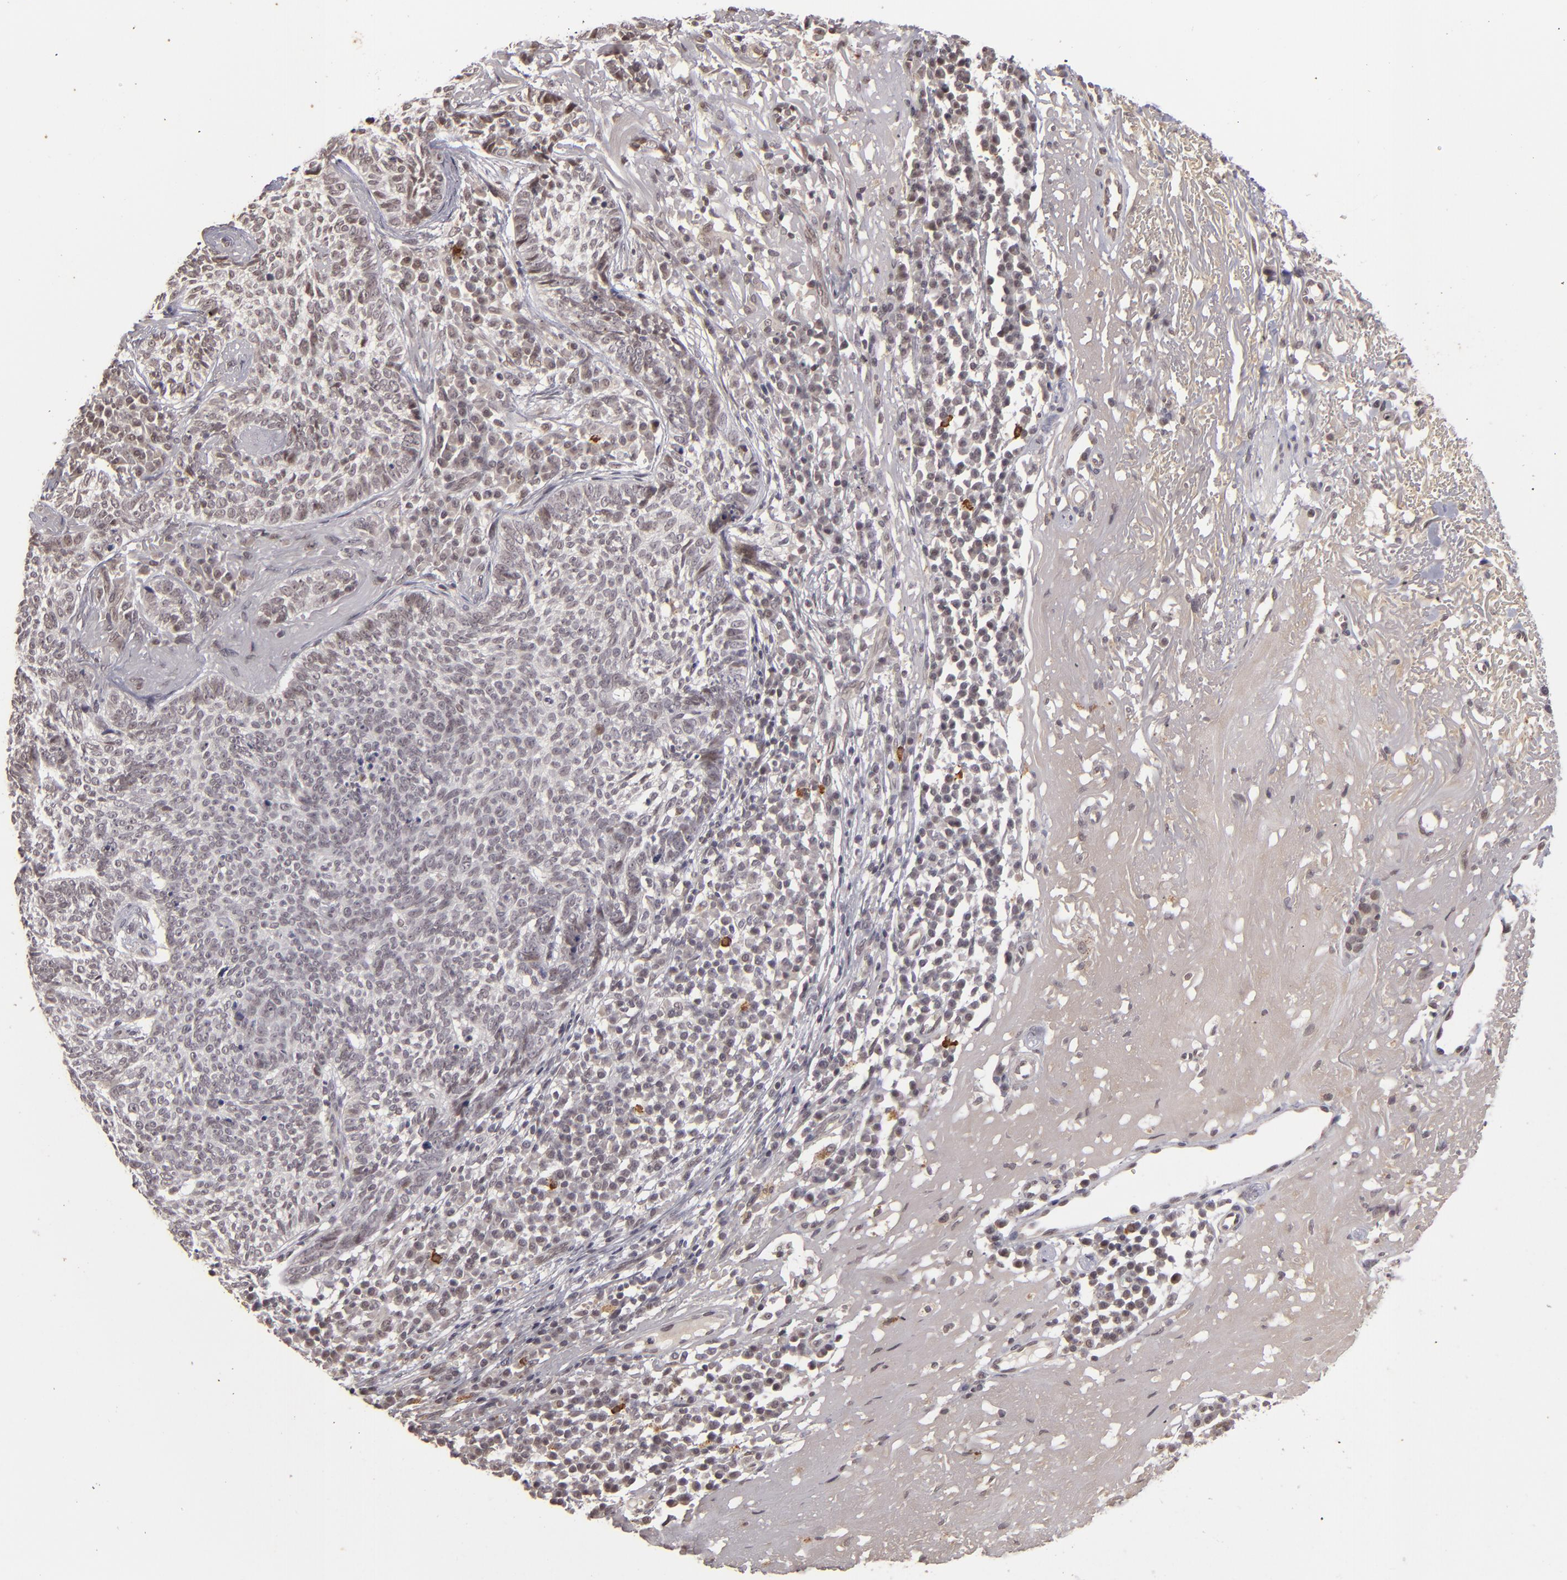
{"staining": {"intensity": "negative", "quantity": "none", "location": "none"}, "tissue": "skin cancer", "cell_type": "Tumor cells", "image_type": "cancer", "snomed": [{"axis": "morphology", "description": "Basal cell carcinoma"}, {"axis": "topography", "description": "Skin"}], "caption": "Human skin basal cell carcinoma stained for a protein using immunohistochemistry (IHC) shows no positivity in tumor cells.", "gene": "DFFA", "patient": {"sex": "female", "age": 89}}